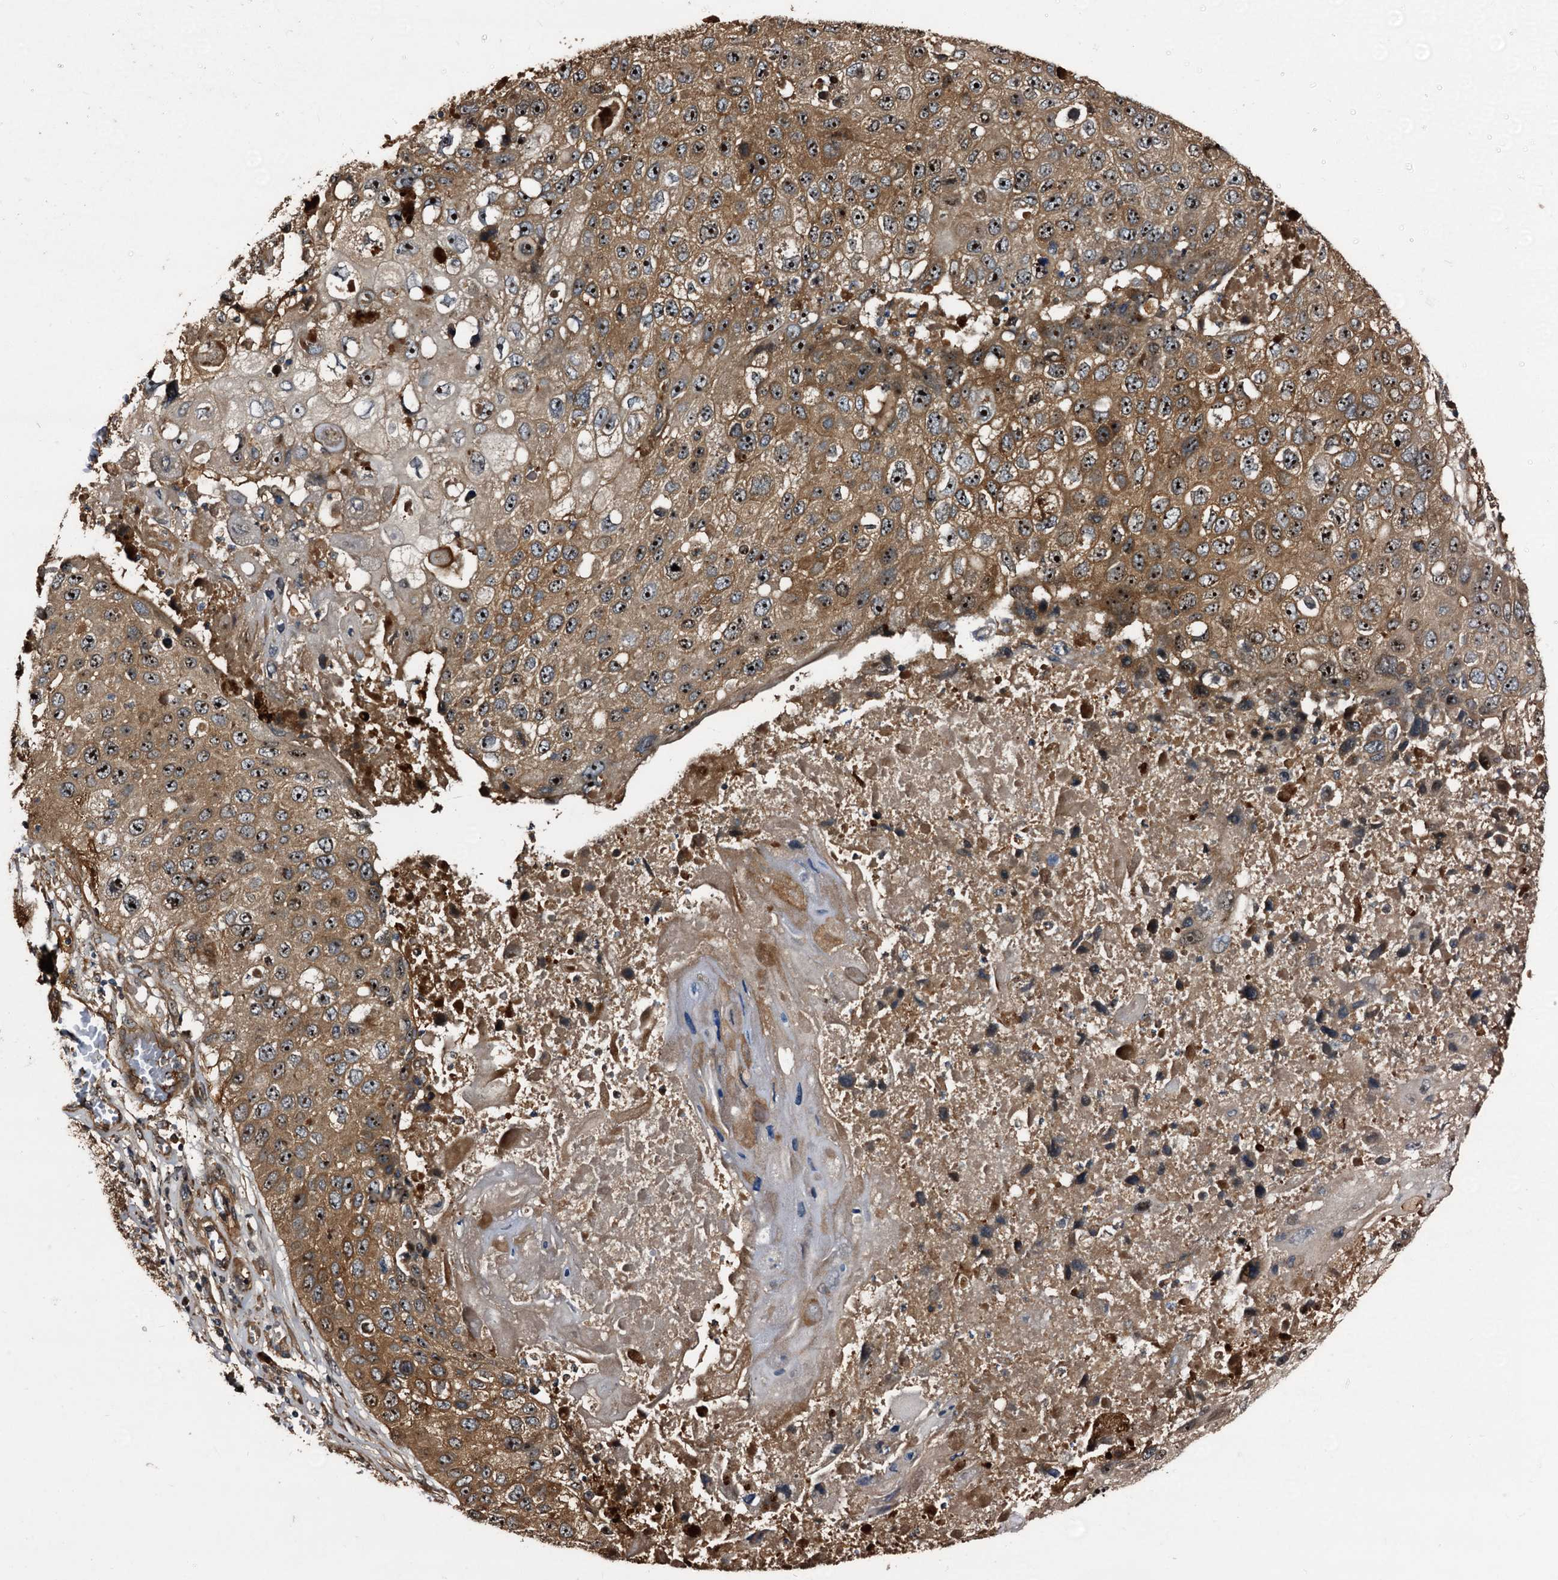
{"staining": {"intensity": "moderate", "quantity": ">75%", "location": "cytoplasmic/membranous,nuclear"}, "tissue": "lung cancer", "cell_type": "Tumor cells", "image_type": "cancer", "snomed": [{"axis": "morphology", "description": "Squamous cell carcinoma, NOS"}, {"axis": "topography", "description": "Lung"}], "caption": "DAB (3,3'-diaminobenzidine) immunohistochemical staining of human lung squamous cell carcinoma exhibits moderate cytoplasmic/membranous and nuclear protein positivity in about >75% of tumor cells.", "gene": "PEX5", "patient": {"sex": "male", "age": 61}}